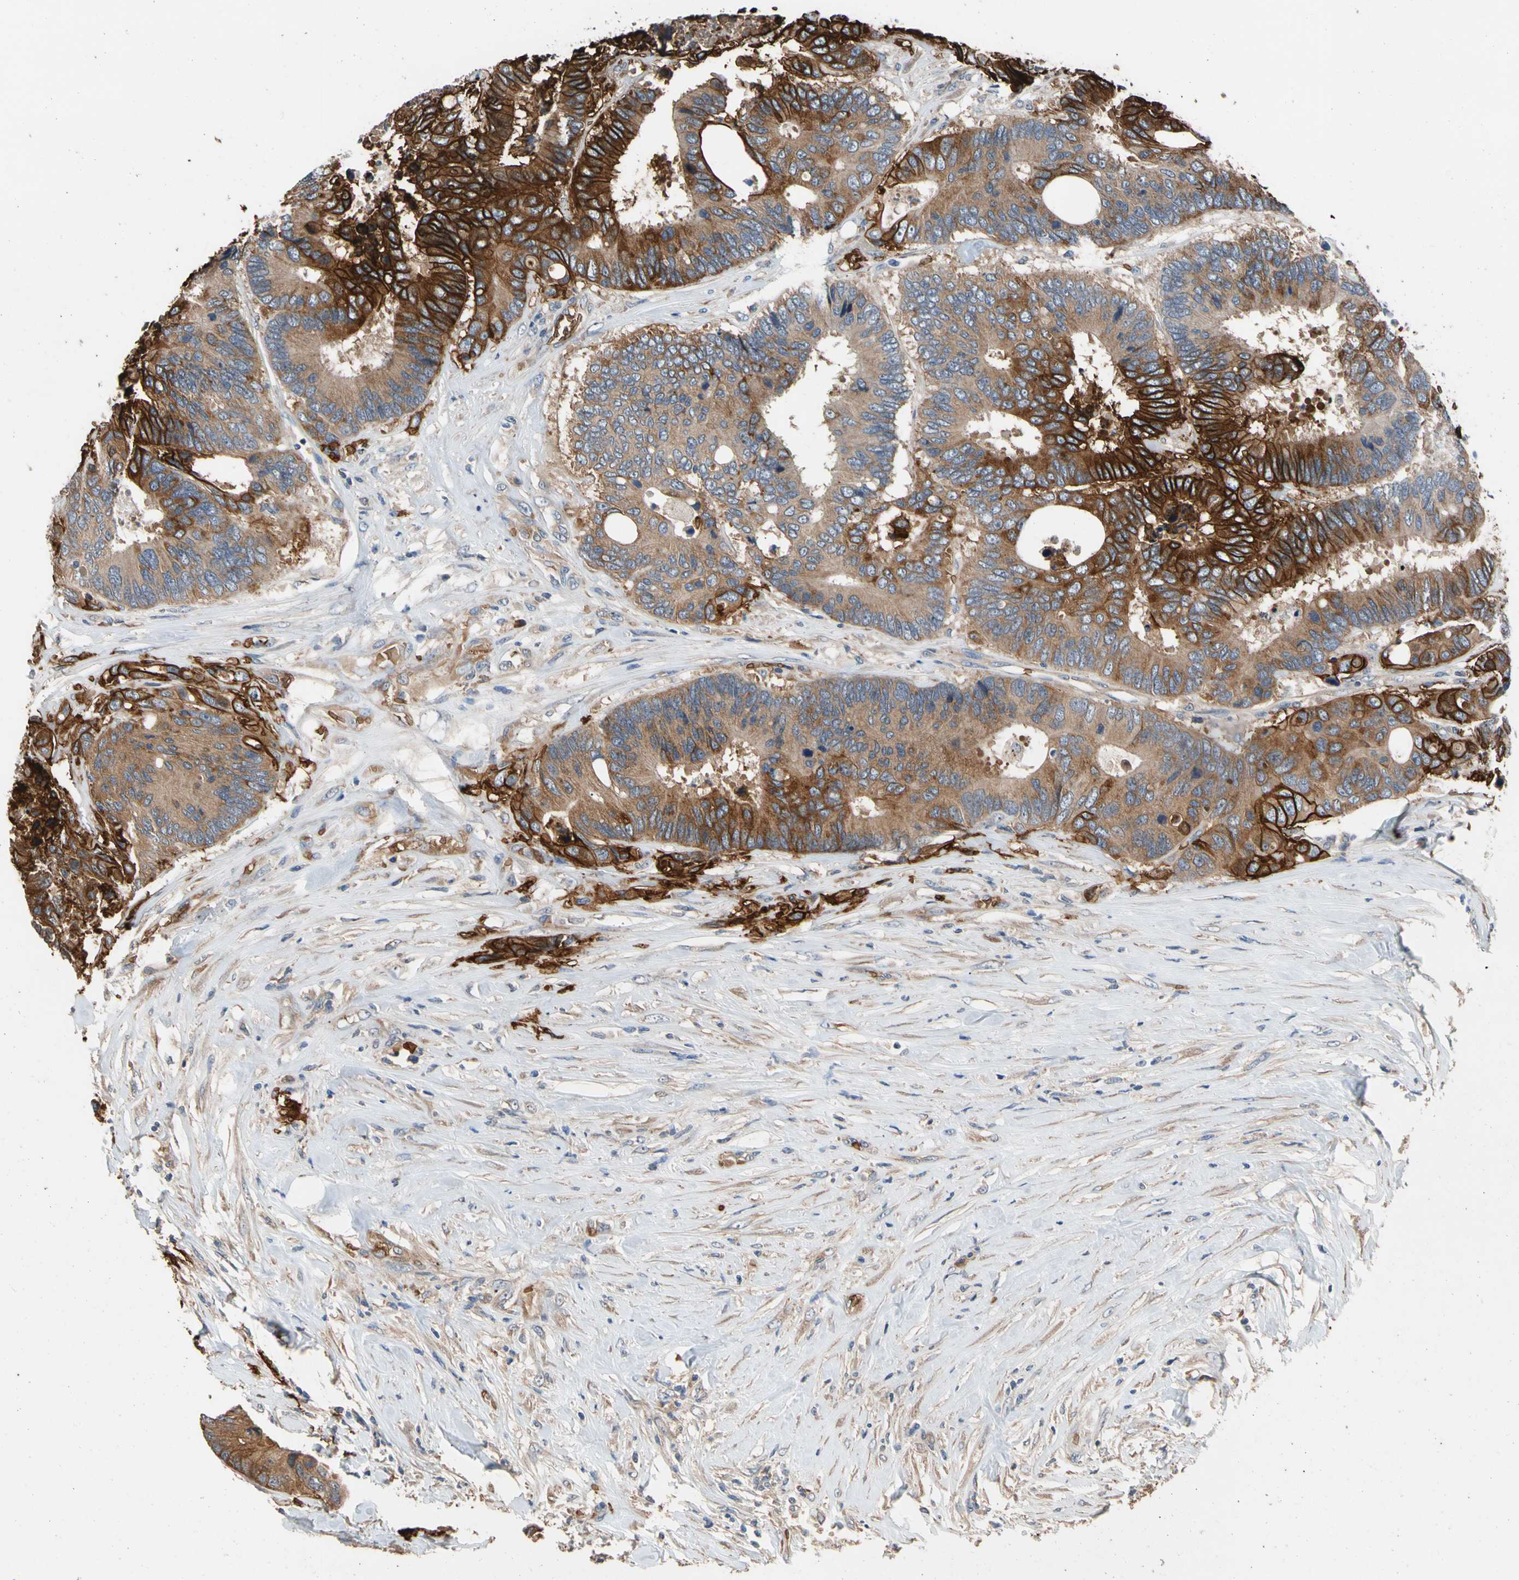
{"staining": {"intensity": "strong", "quantity": "25%-75%", "location": "cytoplasmic/membranous"}, "tissue": "colorectal cancer", "cell_type": "Tumor cells", "image_type": "cancer", "snomed": [{"axis": "morphology", "description": "Adenocarcinoma, NOS"}, {"axis": "topography", "description": "Rectum"}], "caption": "An immunohistochemistry (IHC) histopathology image of tumor tissue is shown. Protein staining in brown shows strong cytoplasmic/membranous positivity in colorectal cancer (adenocarcinoma) within tumor cells.", "gene": "RIOK2", "patient": {"sex": "male", "age": 55}}